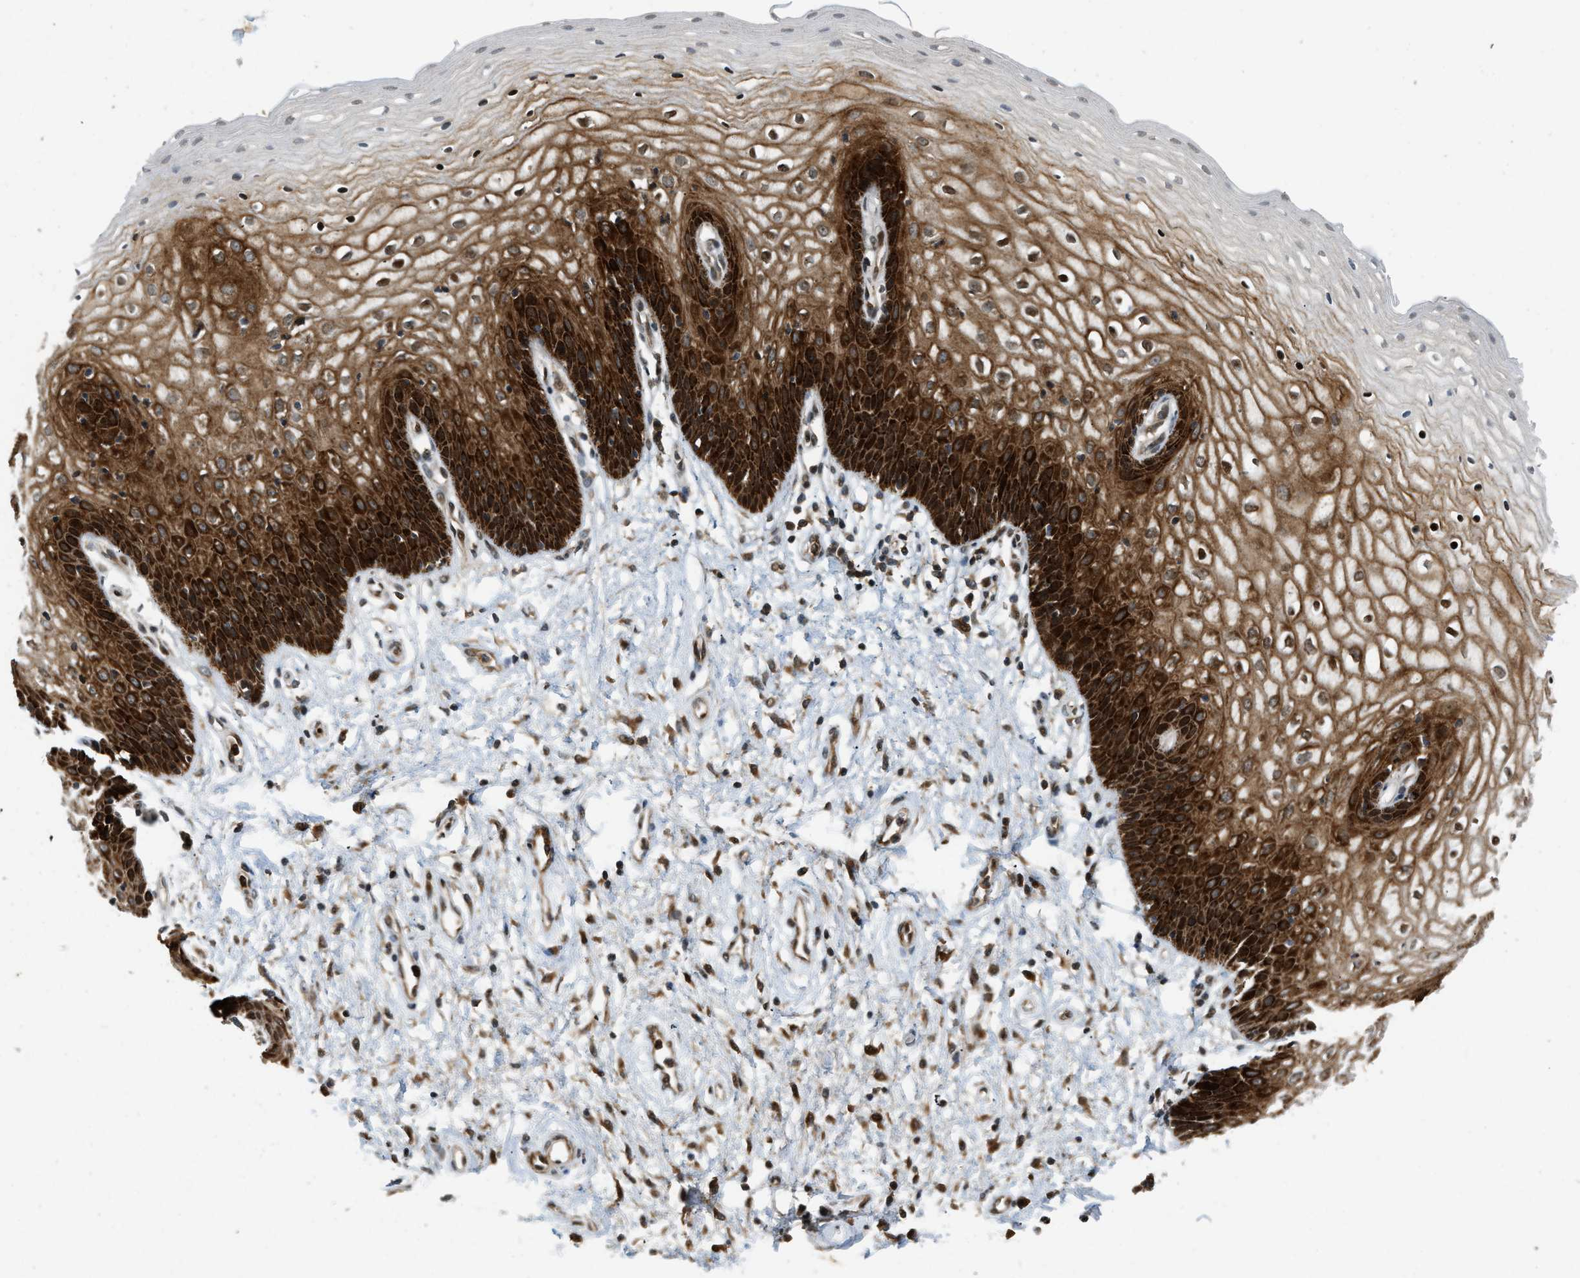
{"staining": {"intensity": "strong", "quantity": ">75%", "location": "cytoplasmic/membranous"}, "tissue": "vagina", "cell_type": "Squamous epithelial cells", "image_type": "normal", "snomed": [{"axis": "morphology", "description": "Normal tissue, NOS"}, {"axis": "topography", "description": "Vagina"}], "caption": "Vagina stained for a protein (brown) reveals strong cytoplasmic/membranous positive staining in about >75% of squamous epithelial cells.", "gene": "TRAPPC14", "patient": {"sex": "female", "age": 34}}